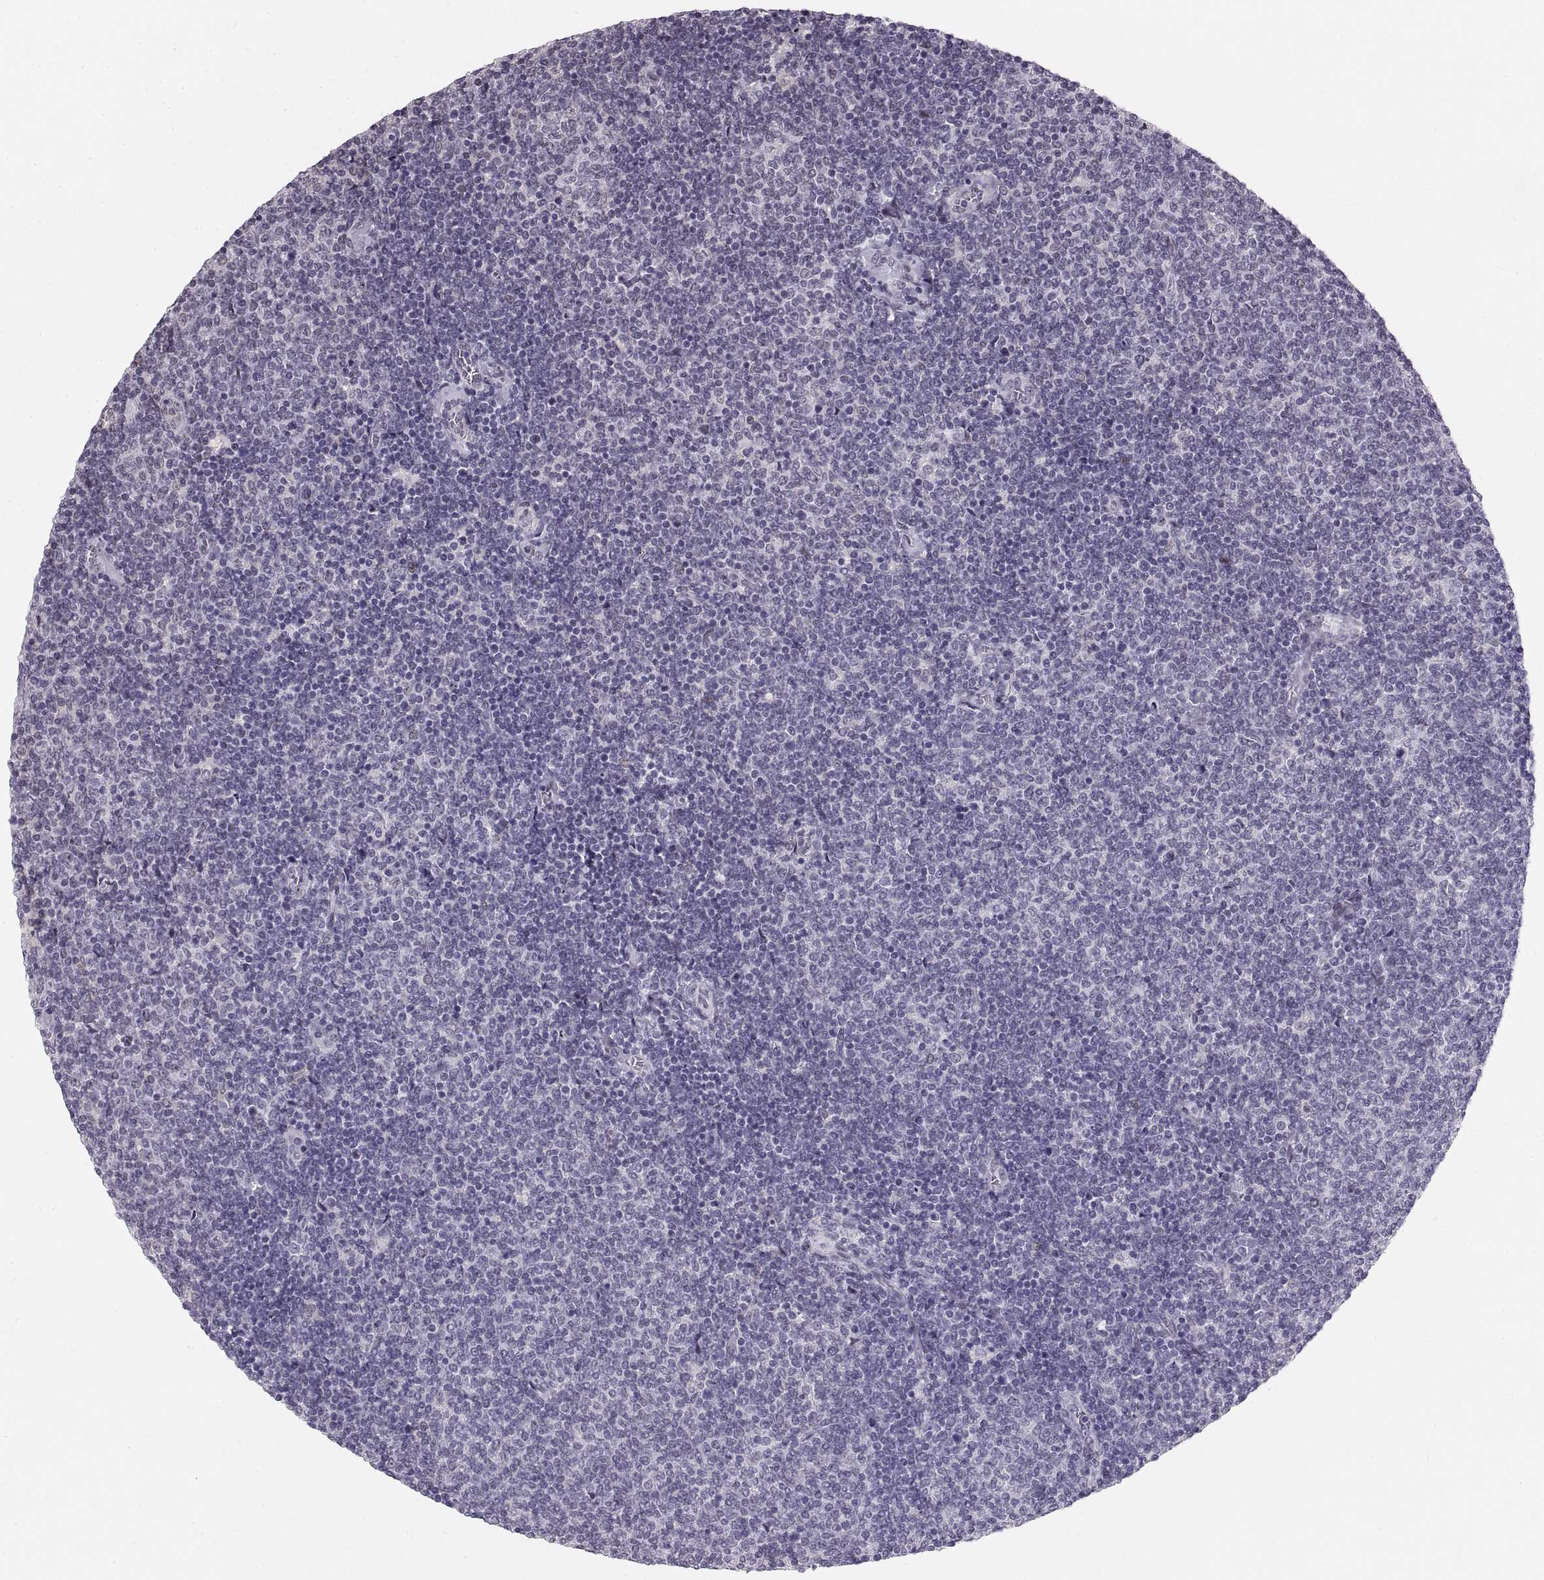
{"staining": {"intensity": "negative", "quantity": "none", "location": "none"}, "tissue": "lymphoma", "cell_type": "Tumor cells", "image_type": "cancer", "snomed": [{"axis": "morphology", "description": "Malignant lymphoma, non-Hodgkin's type, Low grade"}, {"axis": "topography", "description": "Lymph node"}], "caption": "Micrograph shows no significant protein expression in tumor cells of lymphoma. (DAB immunohistochemistry (IHC), high magnification).", "gene": "NANOS3", "patient": {"sex": "male", "age": 52}}